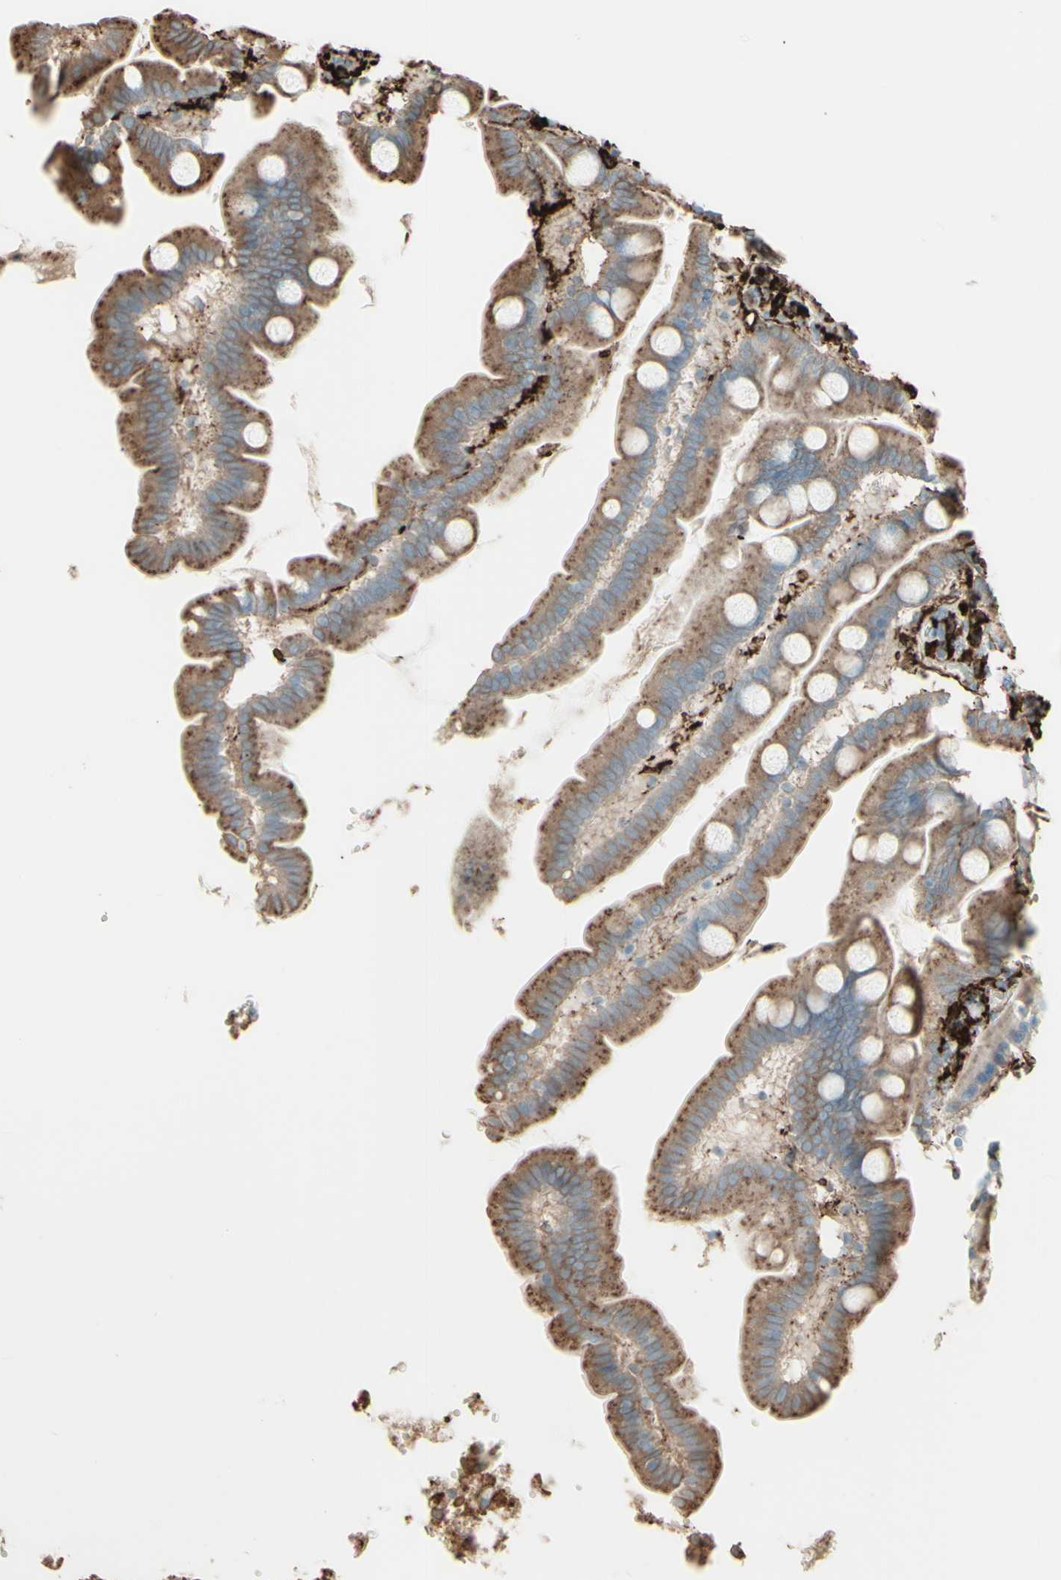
{"staining": {"intensity": "weak", "quantity": "25%-75%", "location": "cytoplasmic/membranous"}, "tissue": "small intestine", "cell_type": "Glandular cells", "image_type": "normal", "snomed": [{"axis": "morphology", "description": "Normal tissue, NOS"}, {"axis": "topography", "description": "Small intestine"}], "caption": "This image reveals immunohistochemistry (IHC) staining of unremarkable small intestine, with low weak cytoplasmic/membranous positivity in about 25%-75% of glandular cells.", "gene": "HLA", "patient": {"sex": "female", "age": 56}}